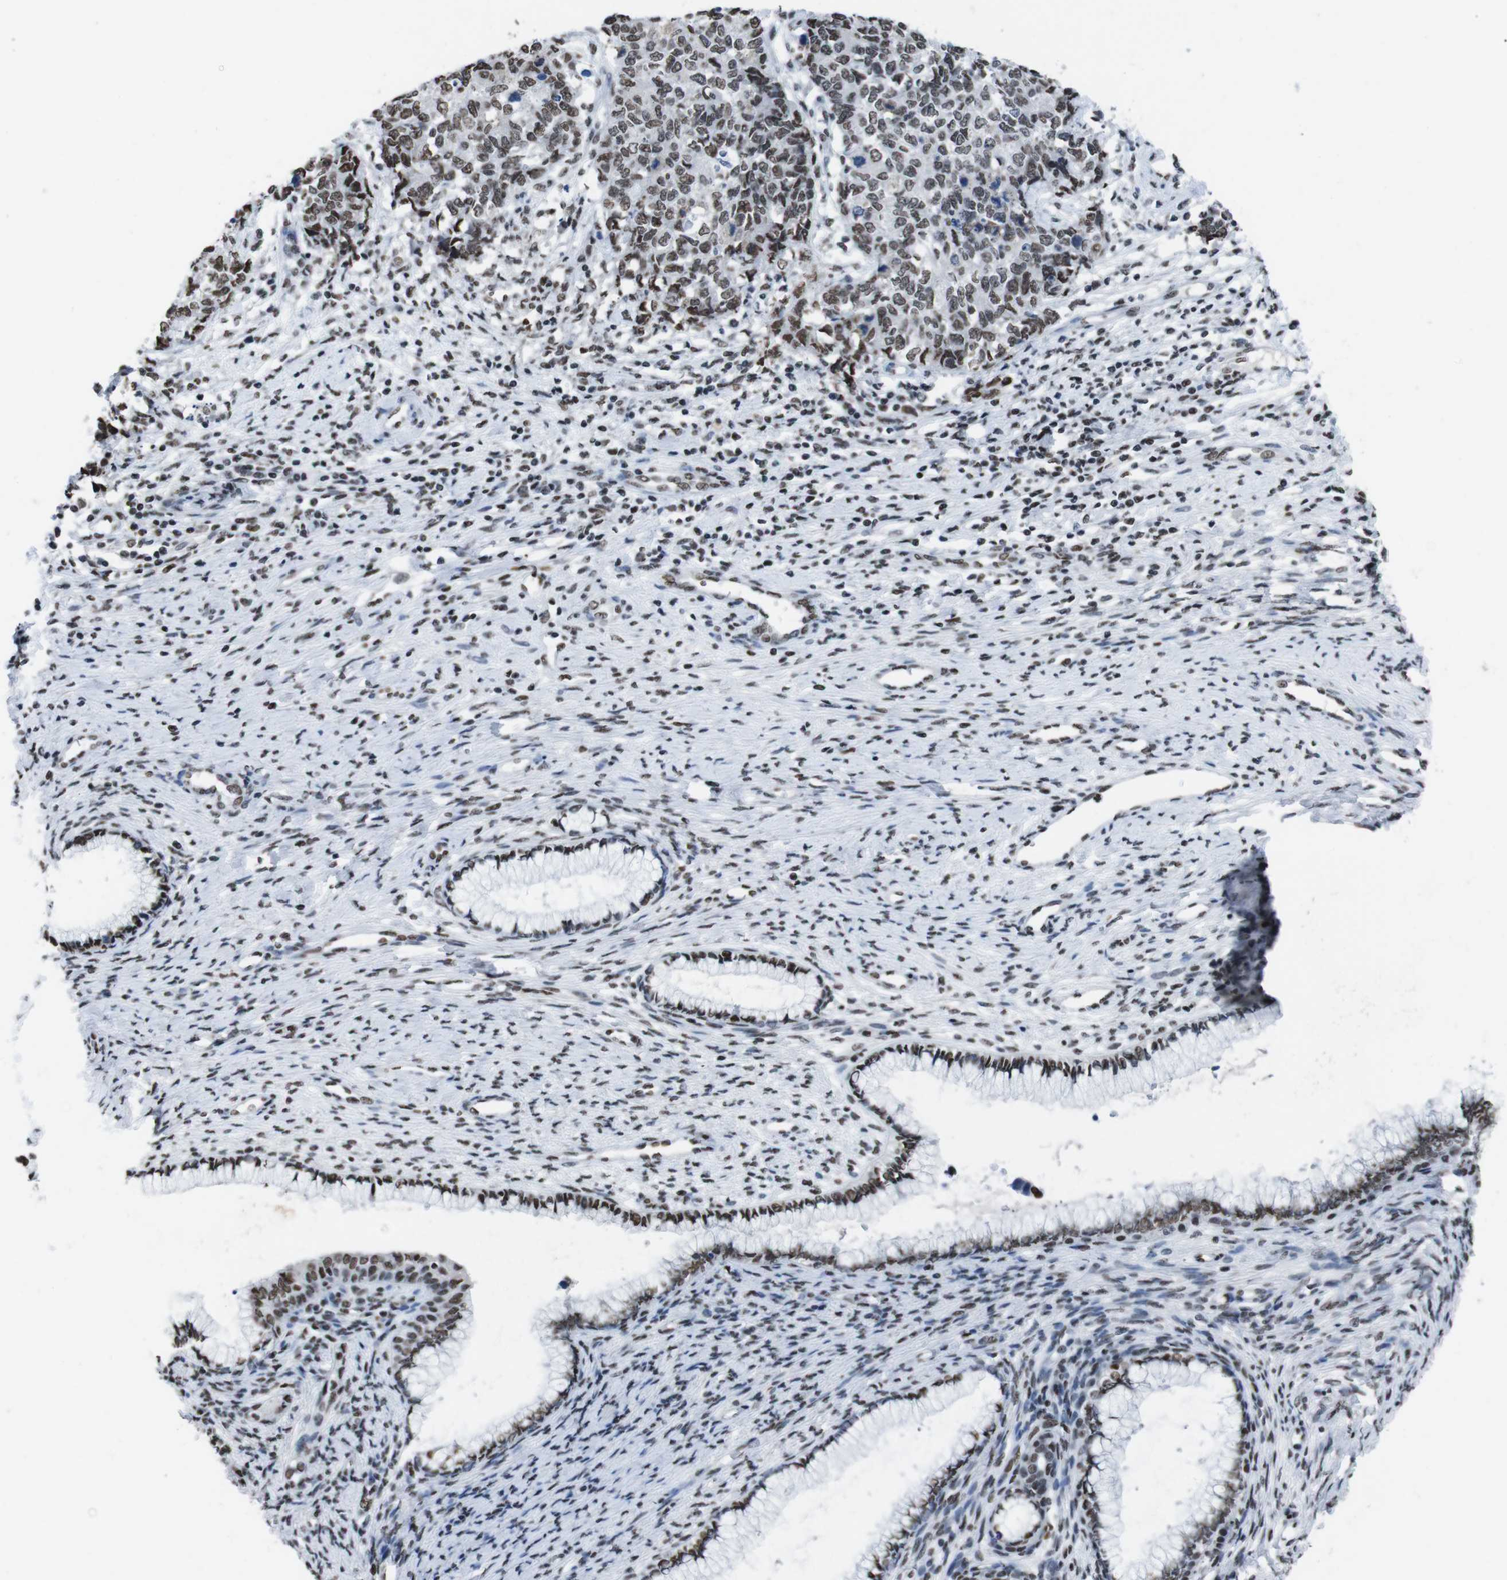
{"staining": {"intensity": "moderate", "quantity": ">75%", "location": "nuclear"}, "tissue": "cervical cancer", "cell_type": "Tumor cells", "image_type": "cancer", "snomed": [{"axis": "morphology", "description": "Squamous cell carcinoma, NOS"}, {"axis": "topography", "description": "Cervix"}], "caption": "DAB (3,3'-diaminobenzidine) immunohistochemical staining of human cervical squamous cell carcinoma displays moderate nuclear protein staining in about >75% of tumor cells.", "gene": "PIP4P2", "patient": {"sex": "female", "age": 63}}